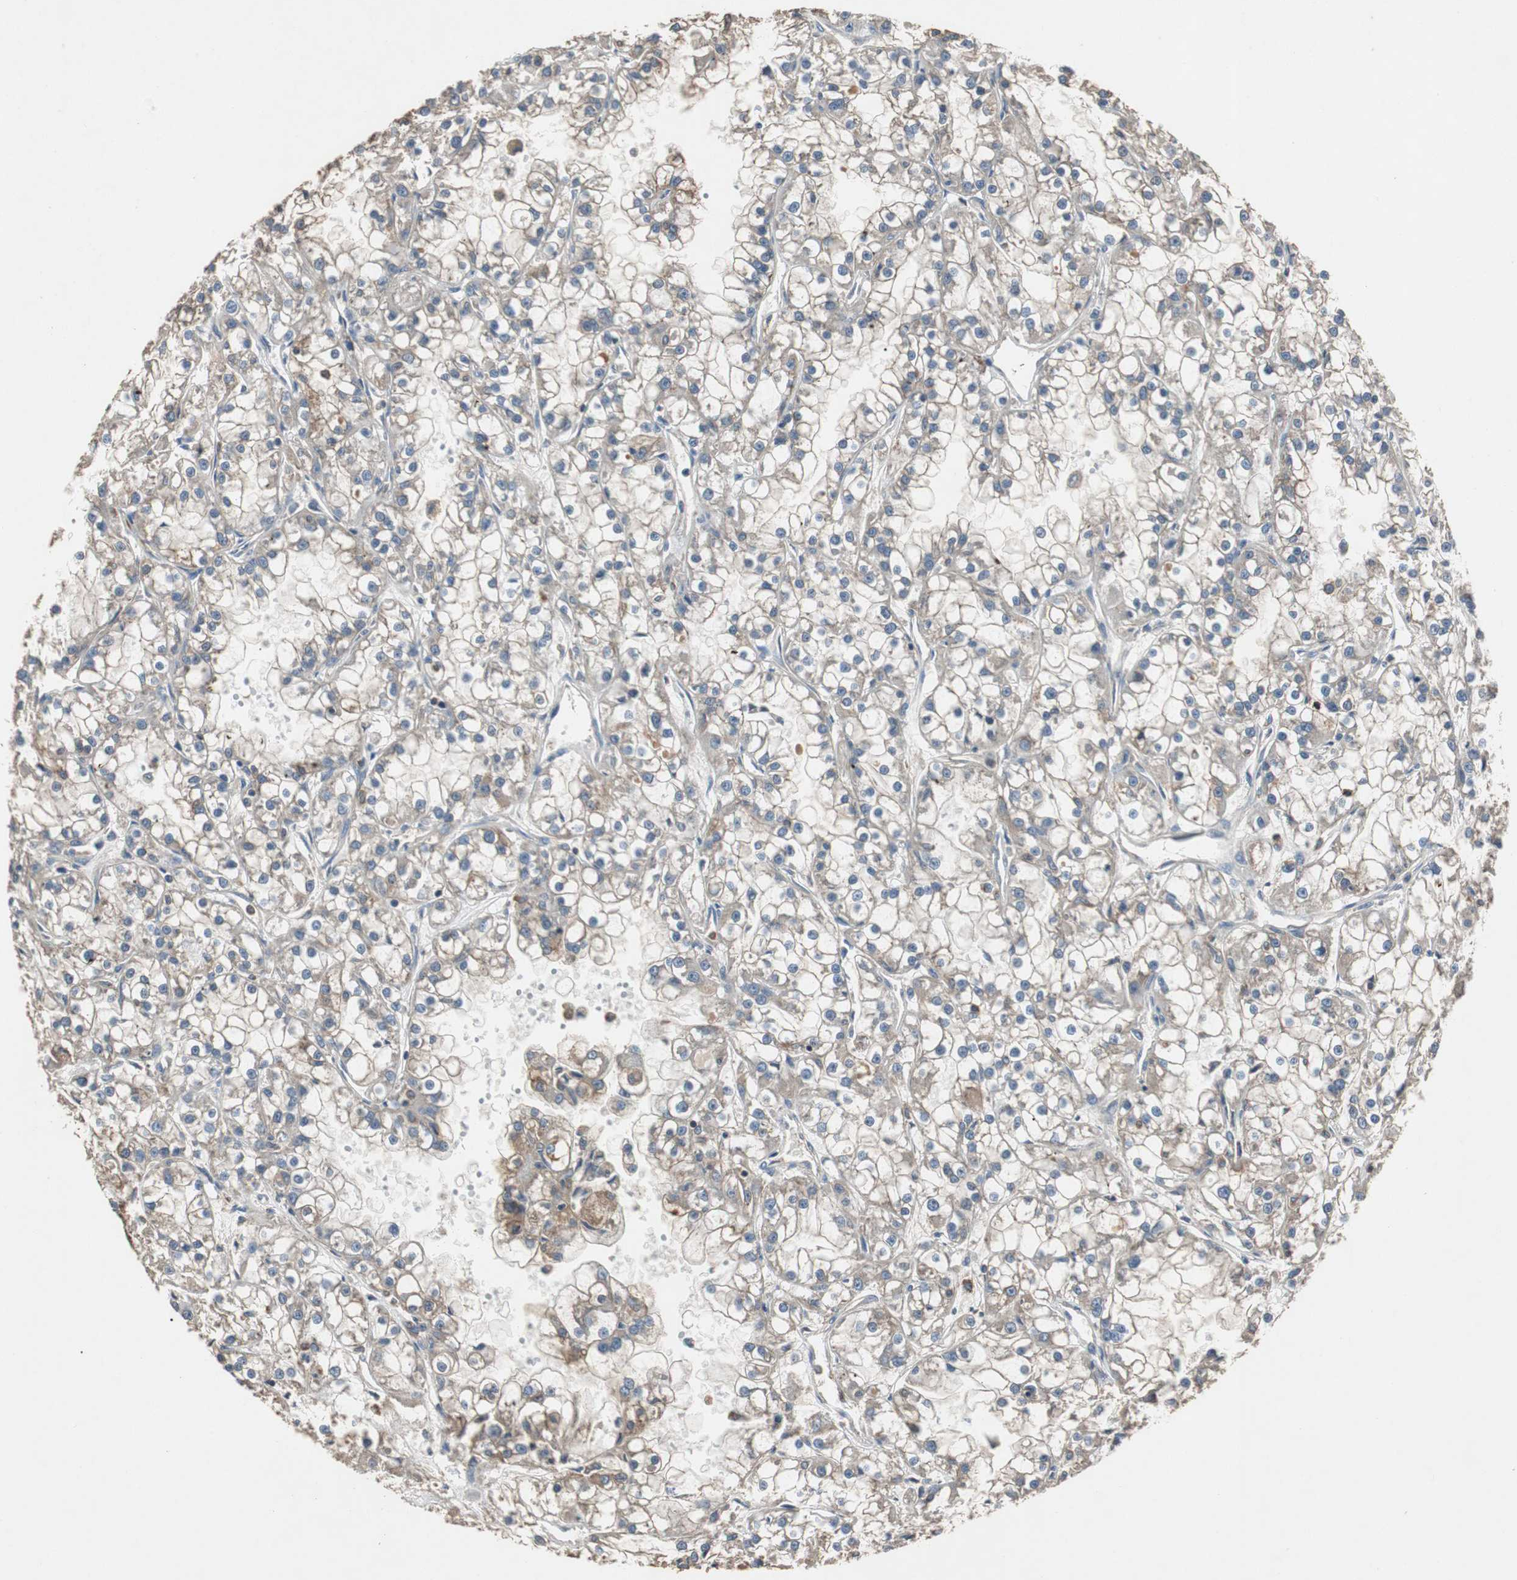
{"staining": {"intensity": "weak", "quantity": "25%-75%", "location": "cytoplasmic/membranous"}, "tissue": "renal cancer", "cell_type": "Tumor cells", "image_type": "cancer", "snomed": [{"axis": "morphology", "description": "Adenocarcinoma, NOS"}, {"axis": "topography", "description": "Kidney"}], "caption": "Protein positivity by IHC demonstrates weak cytoplasmic/membranous staining in approximately 25%-75% of tumor cells in renal cancer (adenocarcinoma).", "gene": "TNFRSF14", "patient": {"sex": "female", "age": 52}}